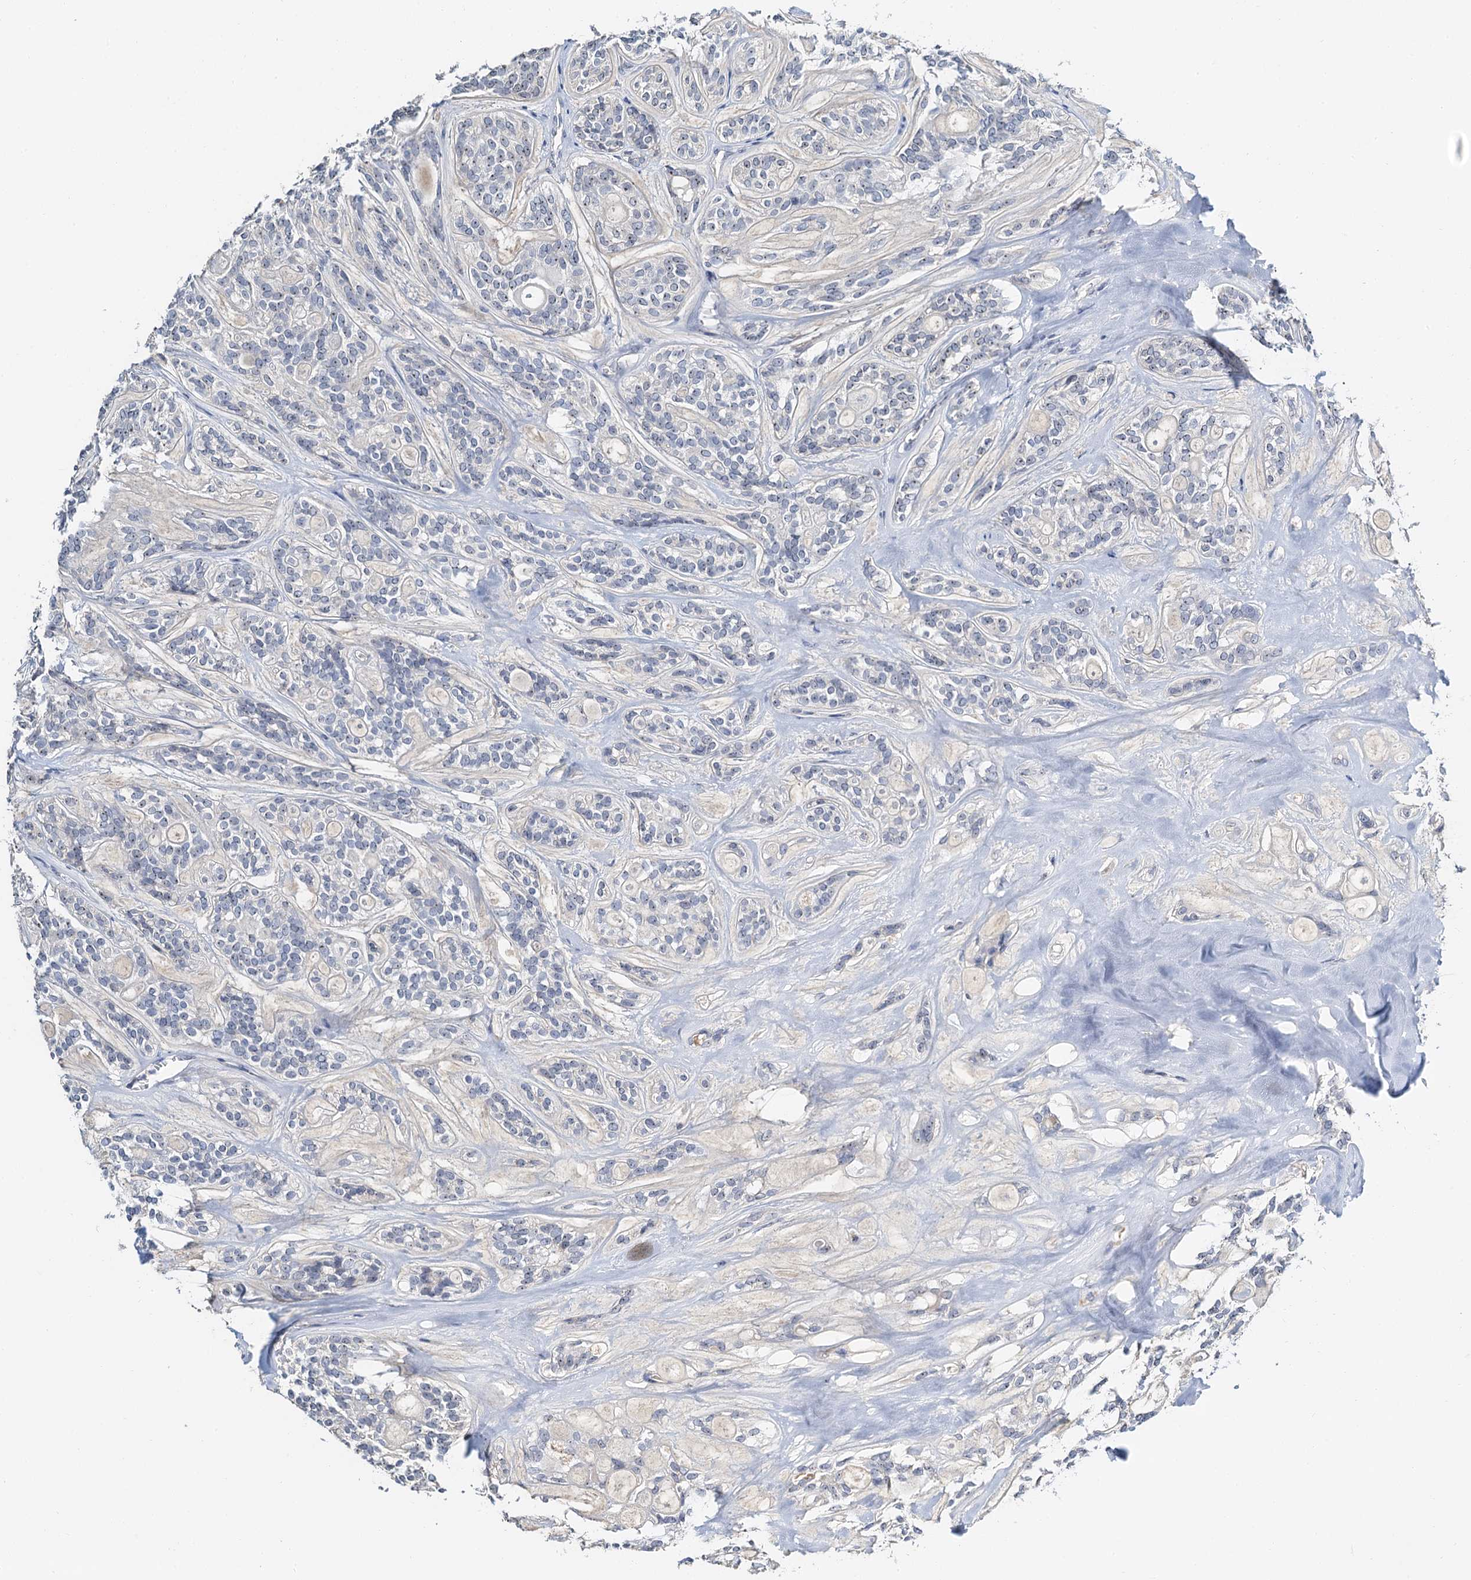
{"staining": {"intensity": "weak", "quantity": "25%-75%", "location": "nuclear"}, "tissue": "head and neck cancer", "cell_type": "Tumor cells", "image_type": "cancer", "snomed": [{"axis": "morphology", "description": "Adenocarcinoma, NOS"}, {"axis": "topography", "description": "Head-Neck"}], "caption": "A micrograph of adenocarcinoma (head and neck) stained for a protein demonstrates weak nuclear brown staining in tumor cells.", "gene": "NOP2", "patient": {"sex": "male", "age": 66}}